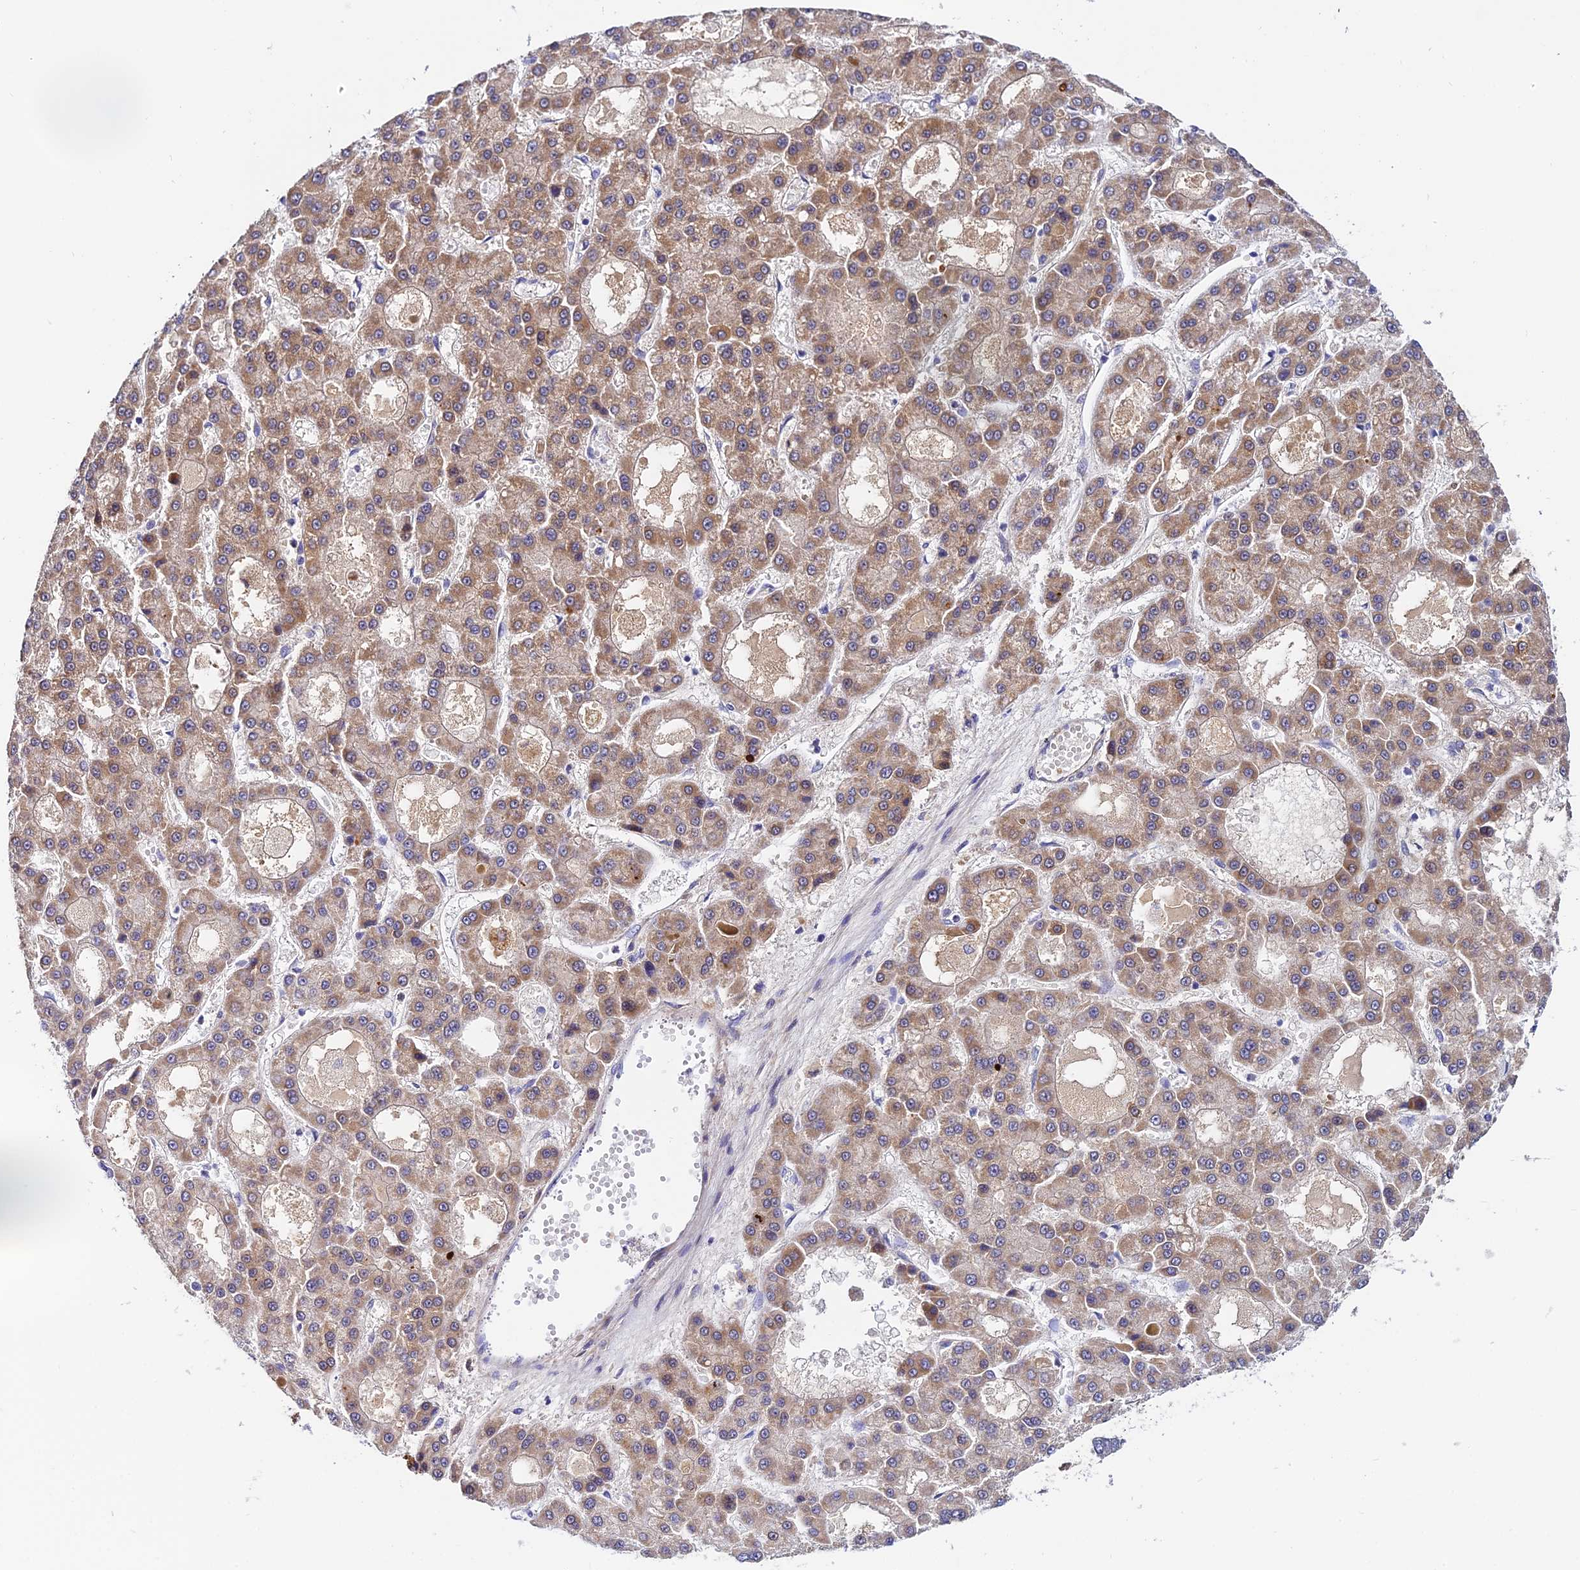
{"staining": {"intensity": "moderate", "quantity": ">75%", "location": "cytoplasmic/membranous"}, "tissue": "liver cancer", "cell_type": "Tumor cells", "image_type": "cancer", "snomed": [{"axis": "morphology", "description": "Carcinoma, Hepatocellular, NOS"}, {"axis": "topography", "description": "Liver"}], "caption": "Protein expression analysis of human hepatocellular carcinoma (liver) reveals moderate cytoplasmic/membranous staining in about >75% of tumor cells.", "gene": "ACOT2", "patient": {"sex": "male", "age": 70}}